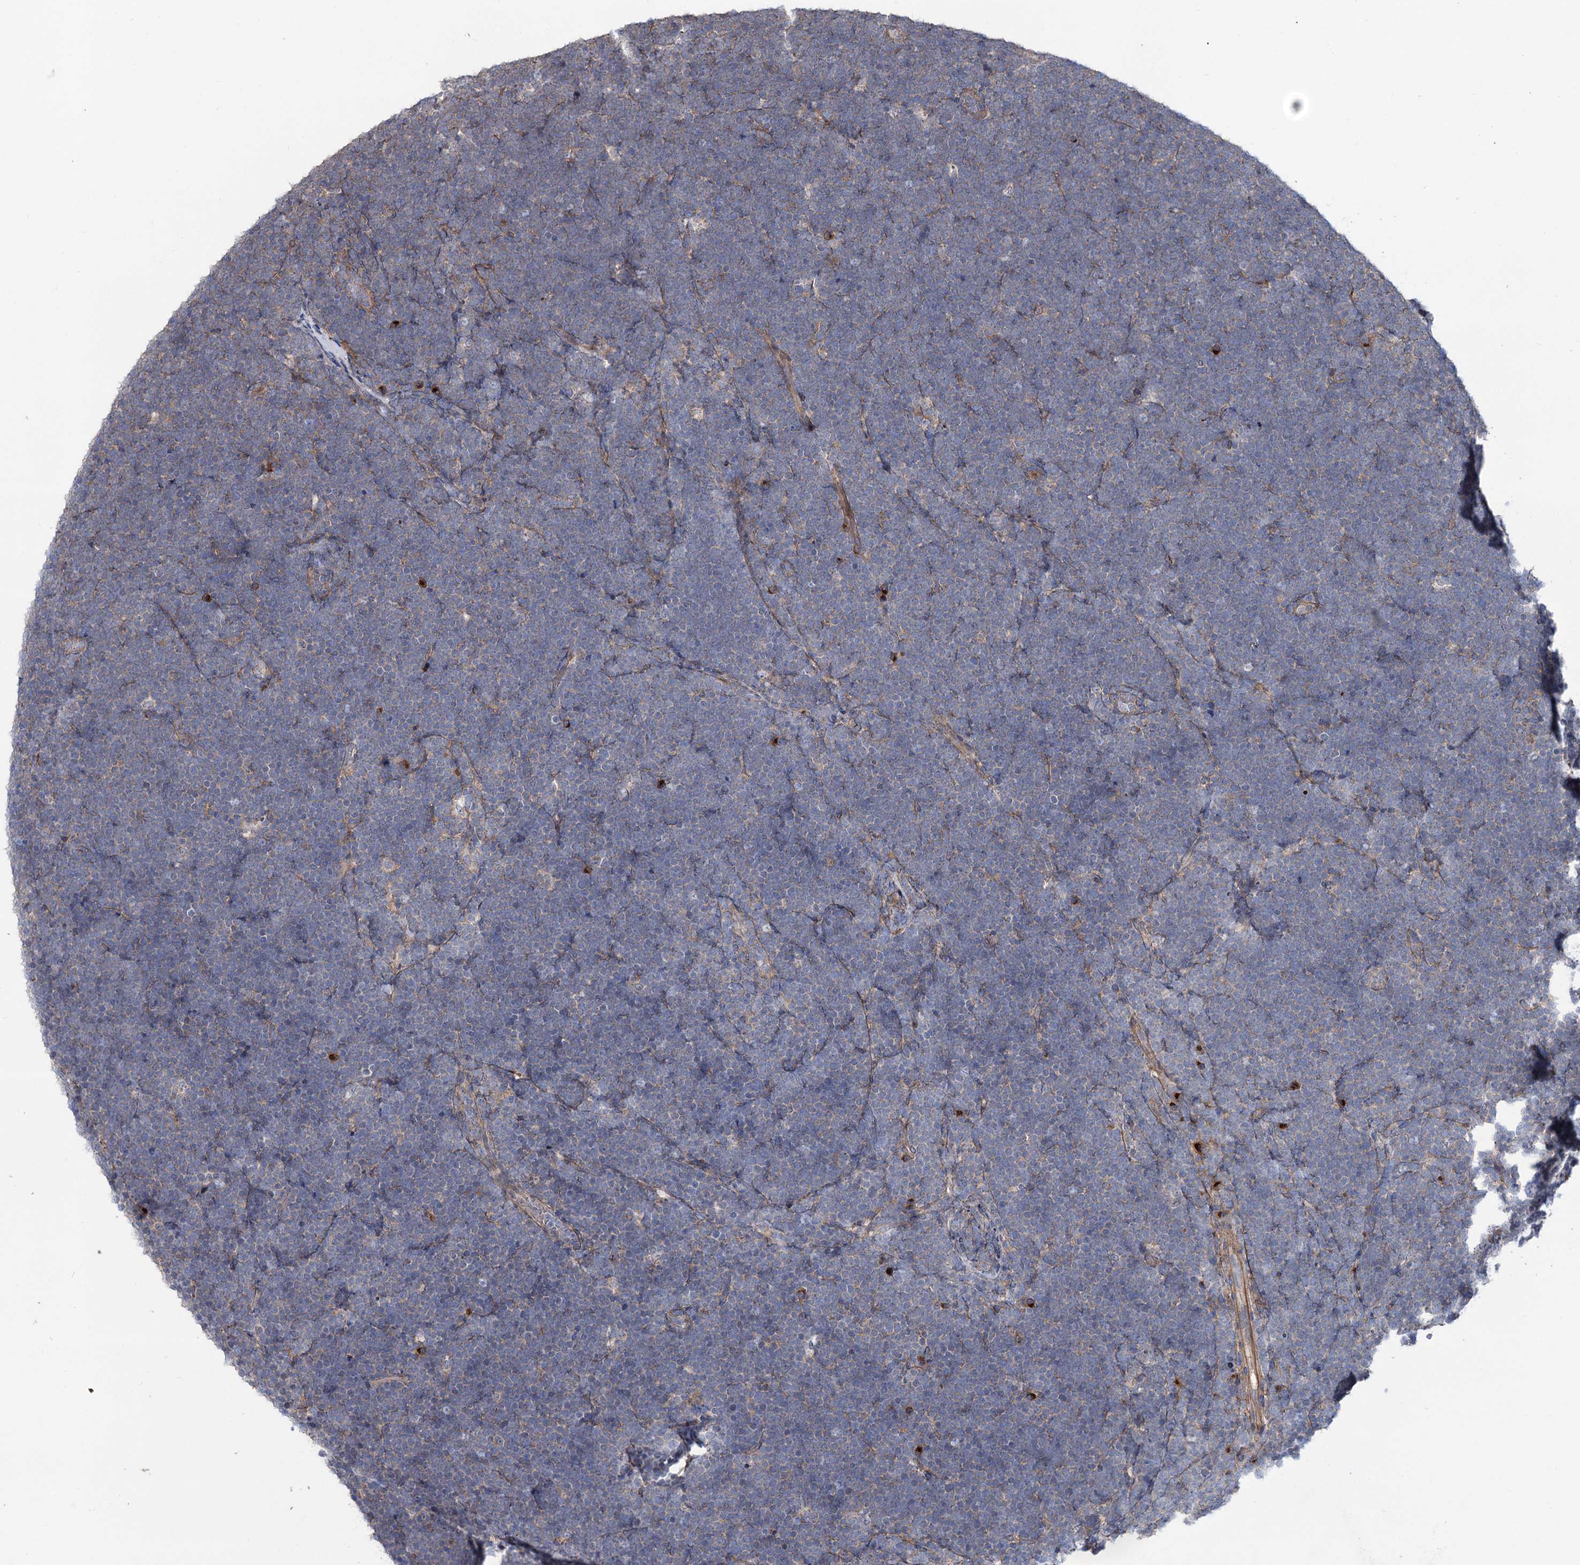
{"staining": {"intensity": "negative", "quantity": "none", "location": "none"}, "tissue": "lymphoma", "cell_type": "Tumor cells", "image_type": "cancer", "snomed": [{"axis": "morphology", "description": "Malignant lymphoma, non-Hodgkin's type, High grade"}, {"axis": "topography", "description": "Lymph node"}], "caption": "Tumor cells are negative for protein expression in human lymphoma. Nuclei are stained in blue.", "gene": "SEC24A", "patient": {"sex": "male", "age": 13}}